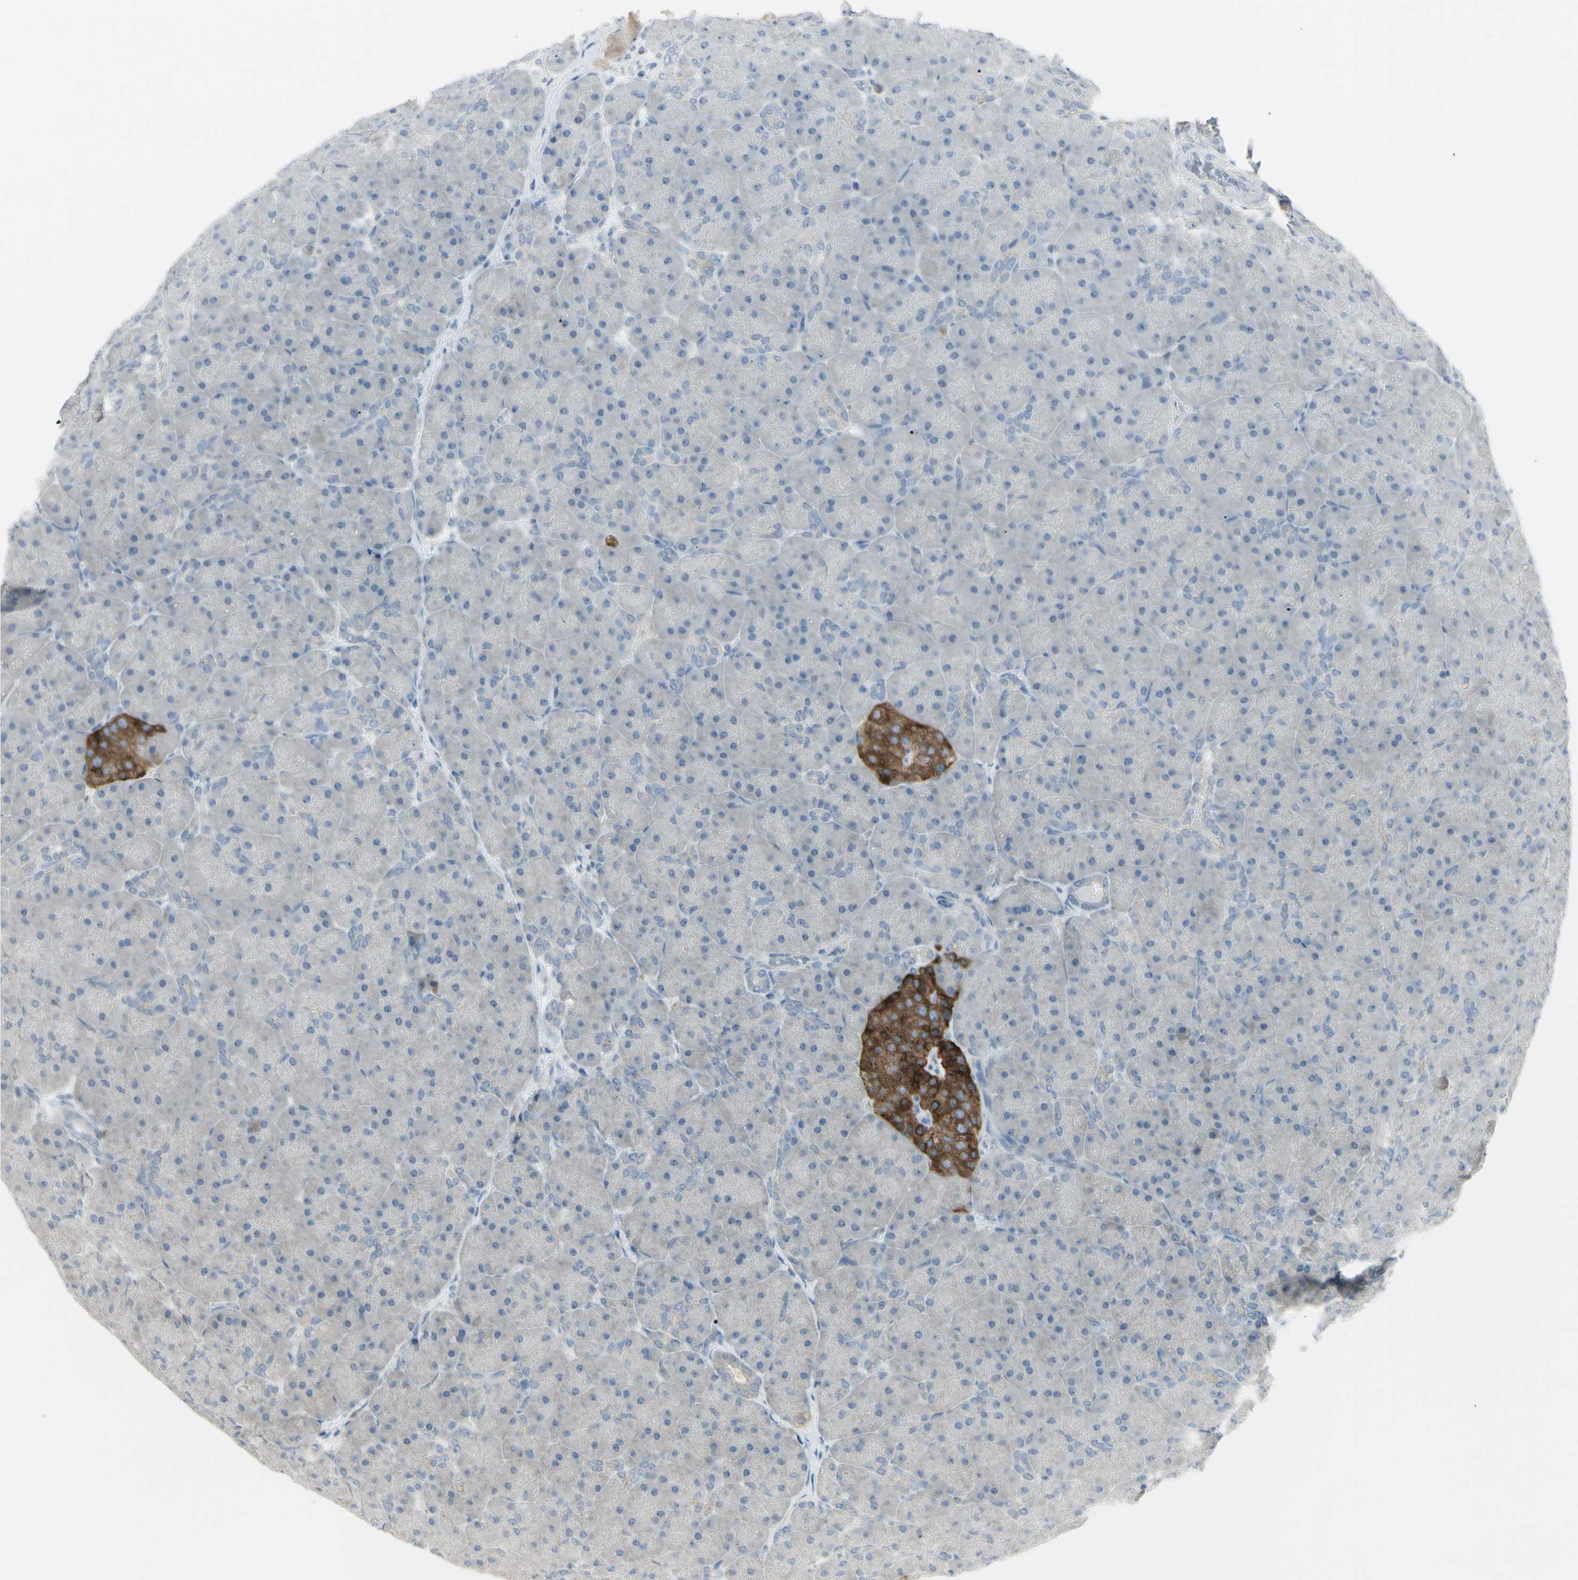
{"staining": {"intensity": "negative", "quantity": "none", "location": "none"}, "tissue": "pancreas", "cell_type": "Exocrine glandular cells", "image_type": "normal", "snomed": [{"axis": "morphology", "description": "Normal tissue, NOS"}, {"axis": "topography", "description": "Pancreas"}], "caption": "Pancreas was stained to show a protein in brown. There is no significant staining in exocrine glandular cells. (DAB immunohistochemistry visualized using brightfield microscopy, high magnification).", "gene": "SH3GL2", "patient": {"sex": "male", "age": 66}}